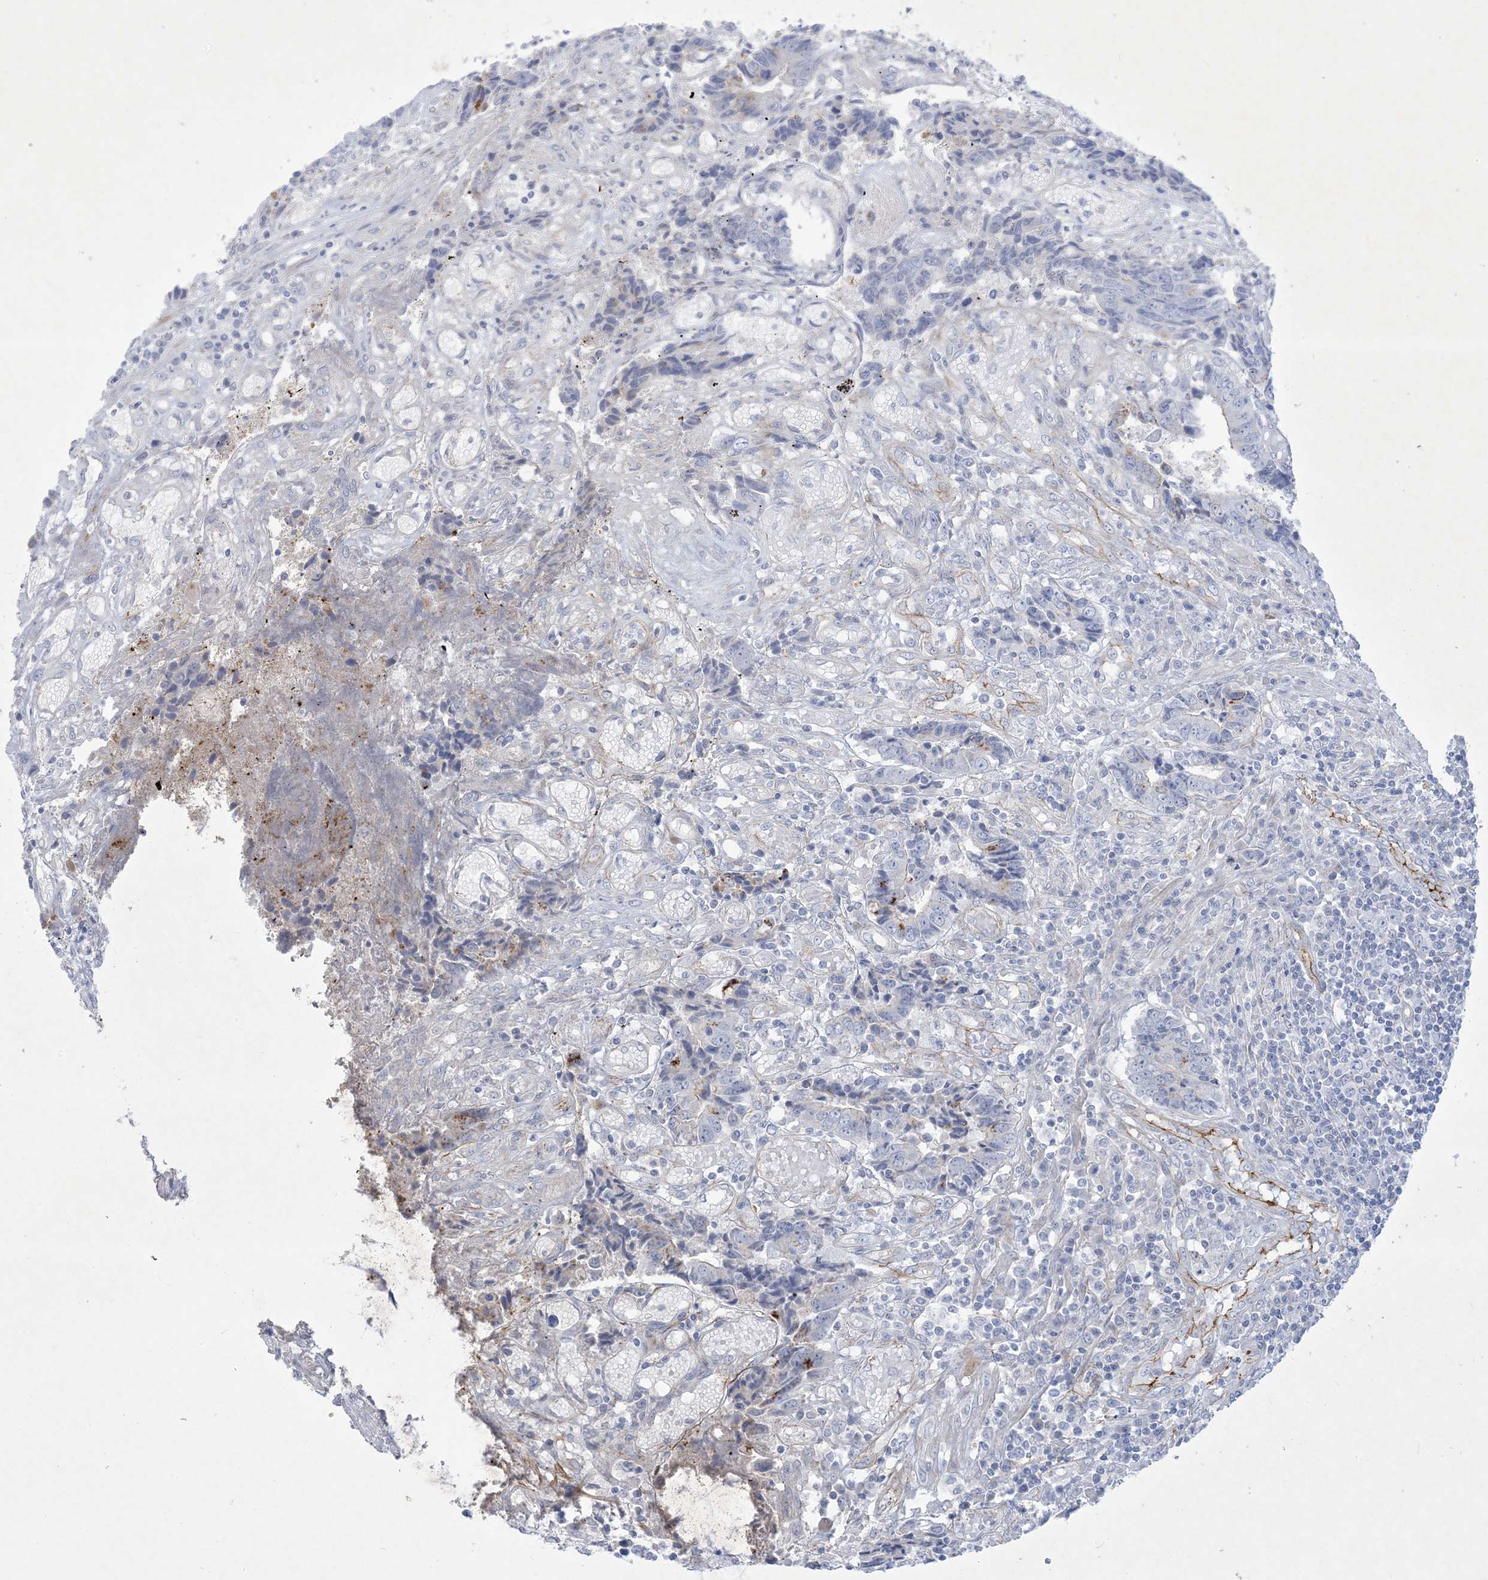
{"staining": {"intensity": "weak", "quantity": "<25%", "location": "cytoplasmic/membranous"}, "tissue": "colorectal cancer", "cell_type": "Tumor cells", "image_type": "cancer", "snomed": [{"axis": "morphology", "description": "Adenocarcinoma, NOS"}, {"axis": "topography", "description": "Rectum"}], "caption": "Immunohistochemical staining of colorectal adenocarcinoma displays no significant expression in tumor cells.", "gene": "B3GNT7", "patient": {"sex": "male", "age": 84}}